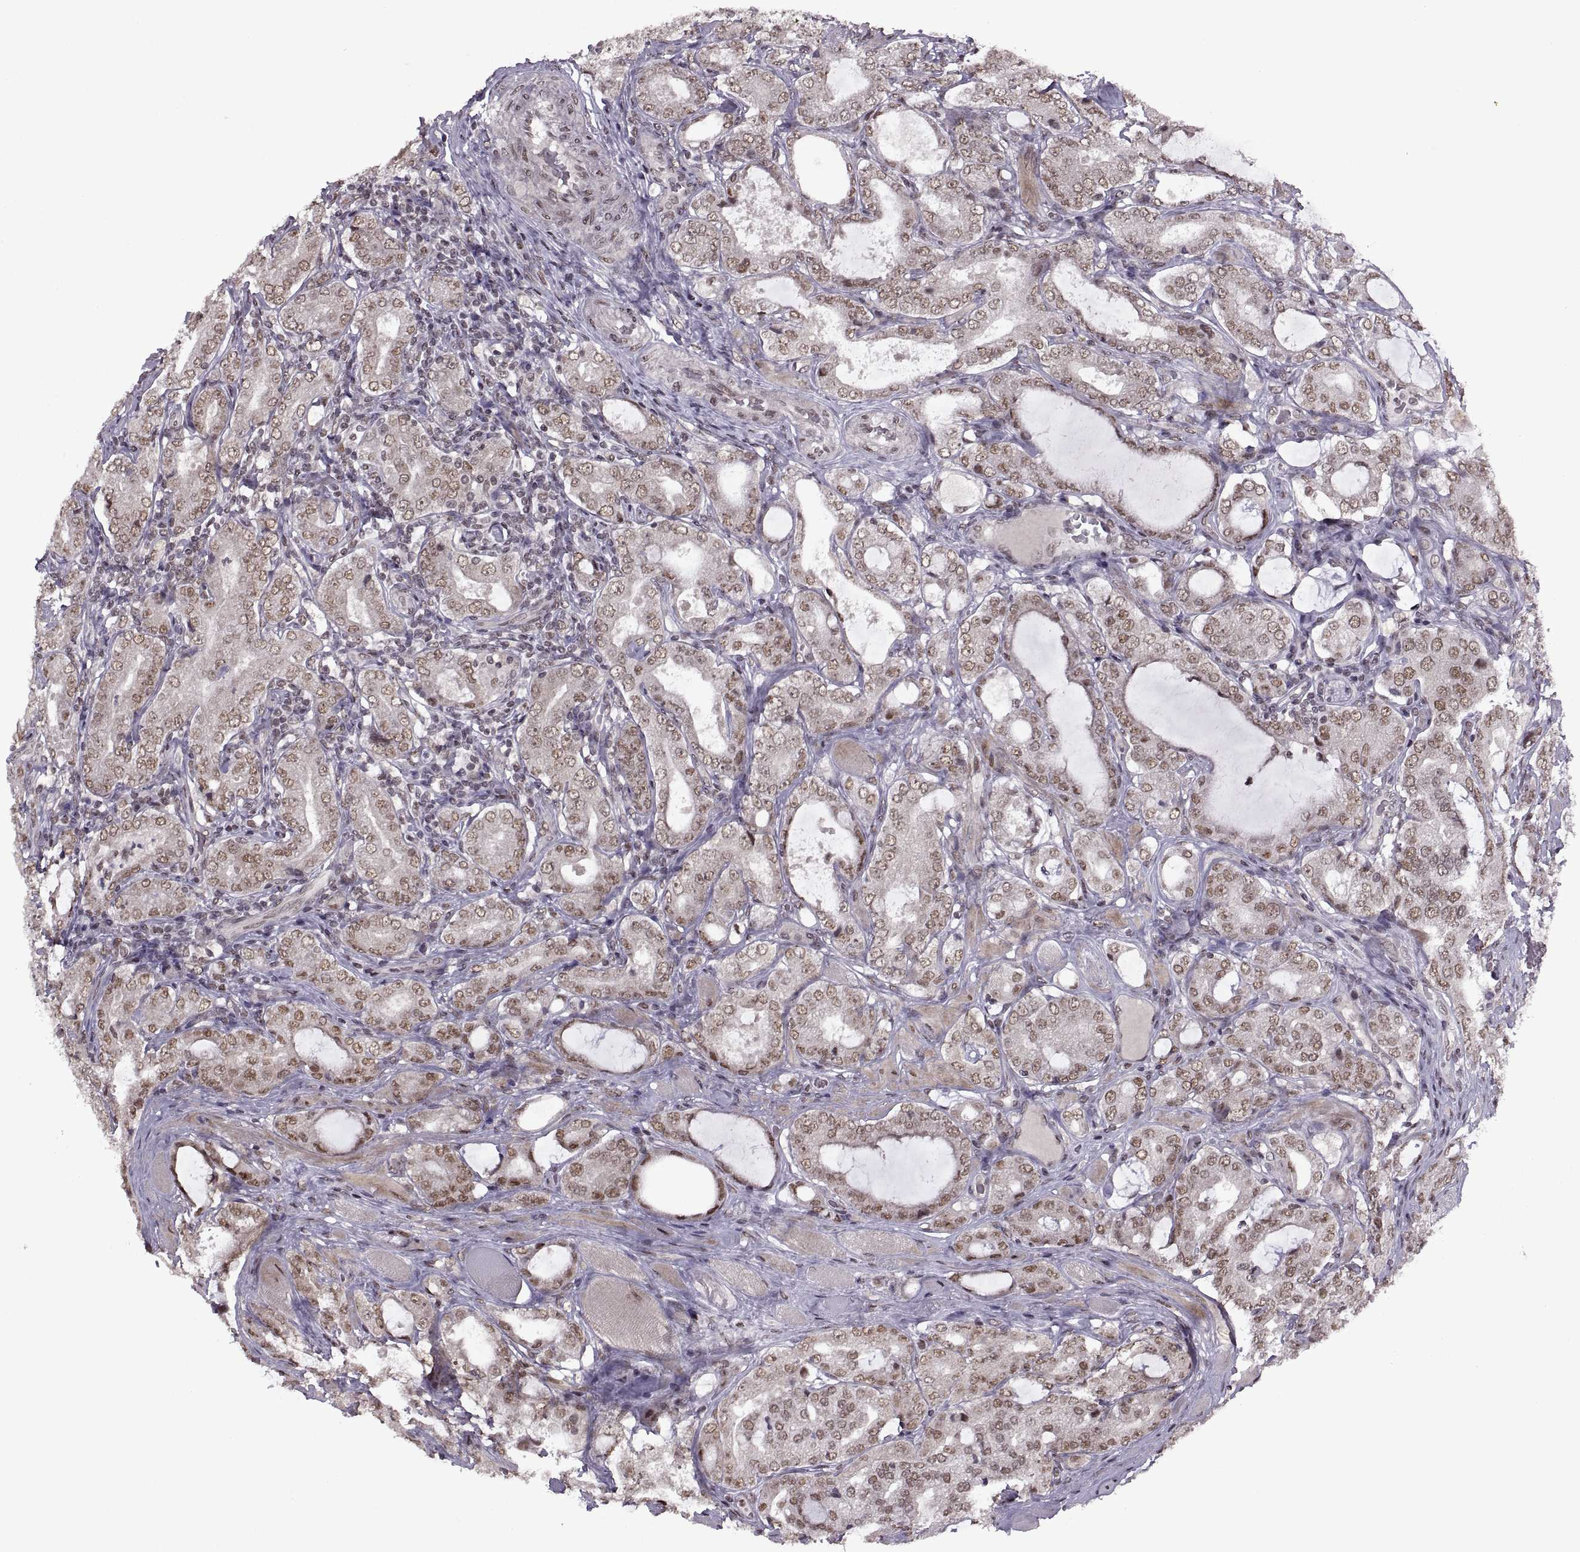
{"staining": {"intensity": "weak", "quantity": ">75%", "location": "nuclear"}, "tissue": "prostate cancer", "cell_type": "Tumor cells", "image_type": "cancer", "snomed": [{"axis": "morphology", "description": "Adenocarcinoma, NOS"}, {"axis": "topography", "description": "Prostate"}], "caption": "About >75% of tumor cells in human adenocarcinoma (prostate) demonstrate weak nuclear protein positivity as visualized by brown immunohistochemical staining.", "gene": "MT1E", "patient": {"sex": "male", "age": 64}}